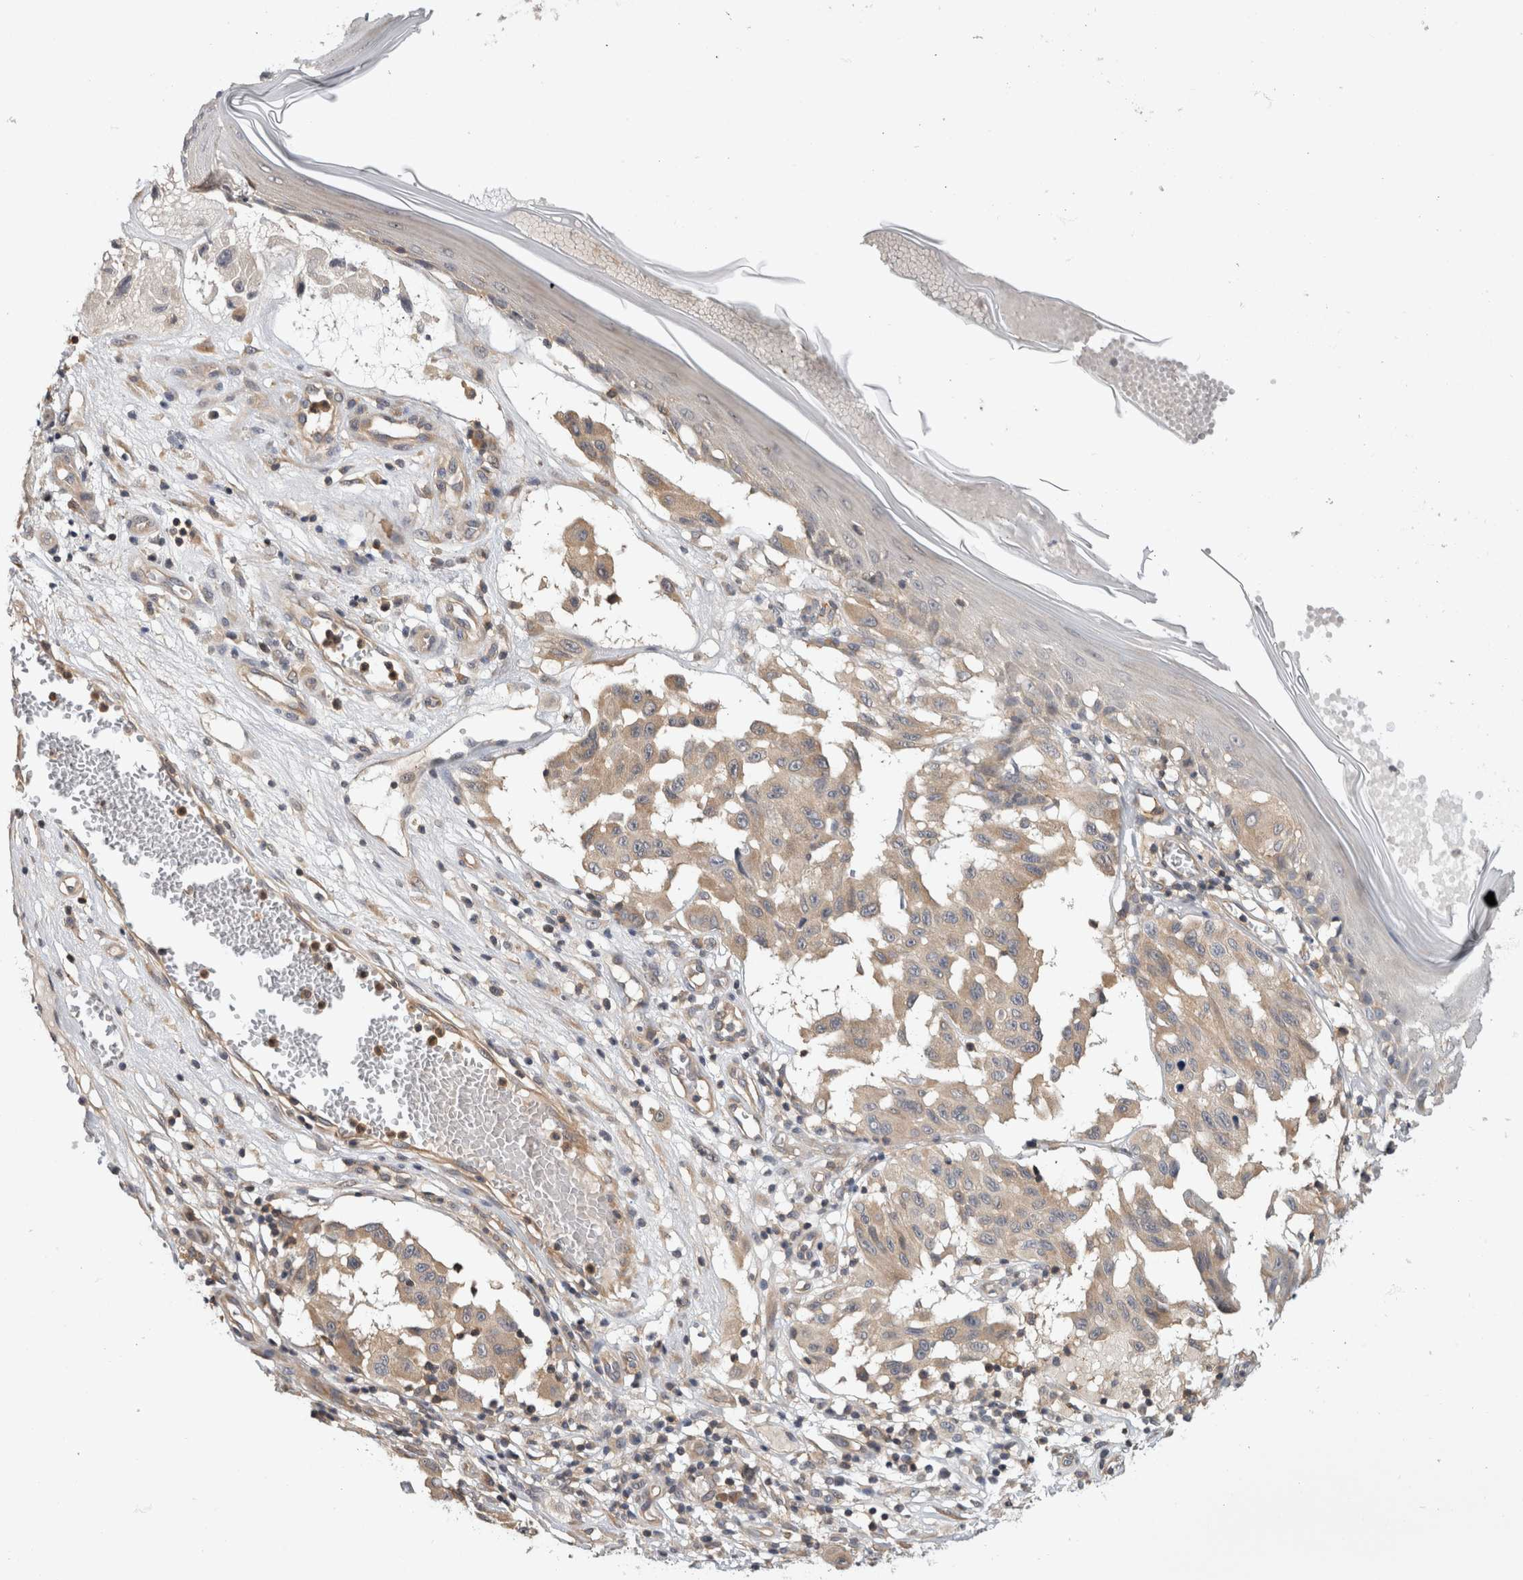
{"staining": {"intensity": "weak", "quantity": ">75%", "location": "cytoplasmic/membranous"}, "tissue": "melanoma", "cell_type": "Tumor cells", "image_type": "cancer", "snomed": [{"axis": "morphology", "description": "Malignant melanoma, NOS"}, {"axis": "topography", "description": "Skin"}], "caption": "Melanoma tissue displays weak cytoplasmic/membranous expression in approximately >75% of tumor cells", "gene": "PGM1", "patient": {"sex": "male", "age": 30}}